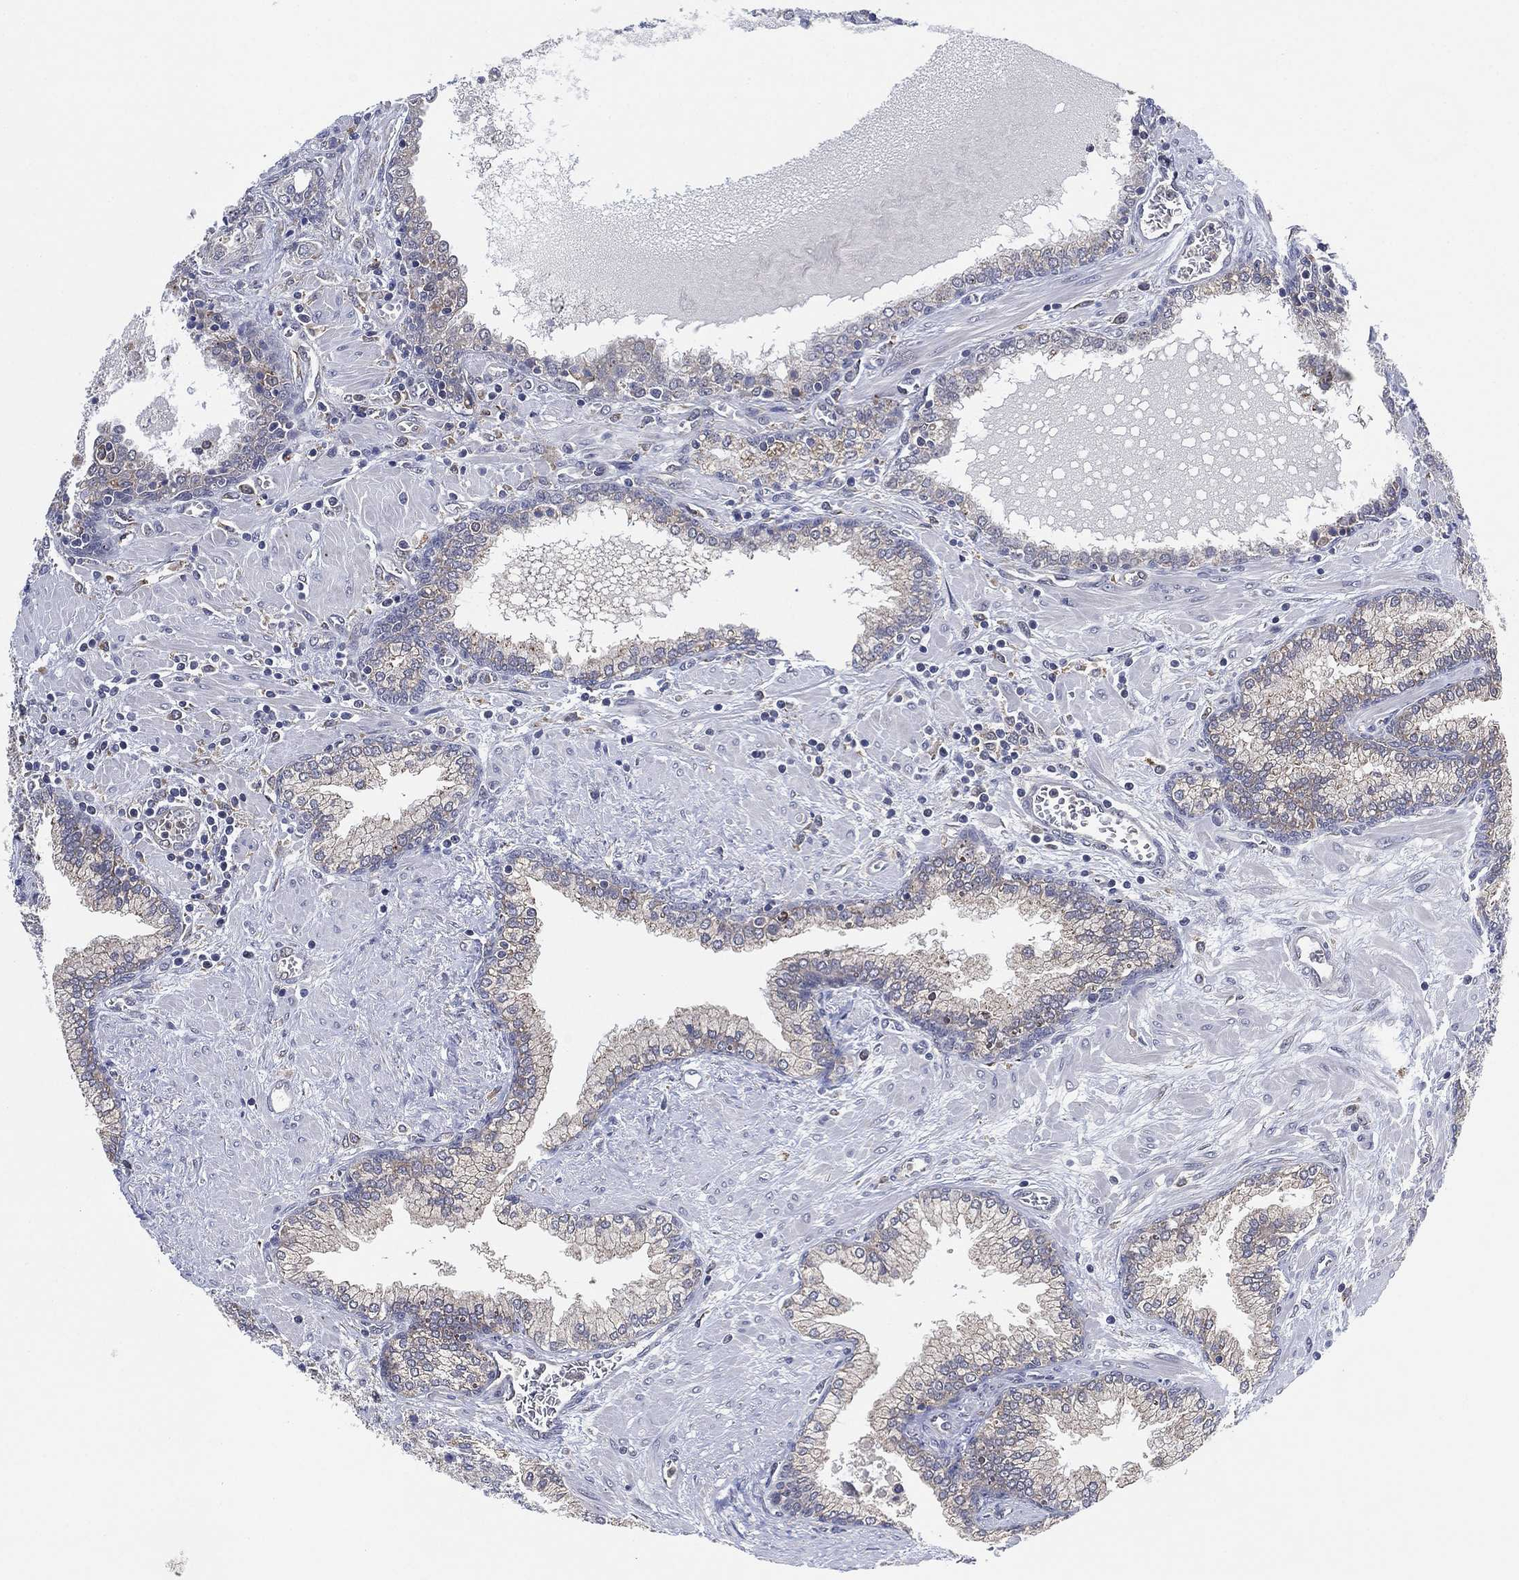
{"staining": {"intensity": "negative", "quantity": "none", "location": "none"}, "tissue": "prostate cancer", "cell_type": "Tumor cells", "image_type": "cancer", "snomed": [{"axis": "morphology", "description": "Adenocarcinoma, NOS"}, {"axis": "topography", "description": "Prostate and seminal vesicle, NOS"}, {"axis": "topography", "description": "Prostate"}], "caption": "The immunohistochemistry micrograph has no significant expression in tumor cells of prostate adenocarcinoma tissue.", "gene": "FES", "patient": {"sex": "male", "age": 62}}